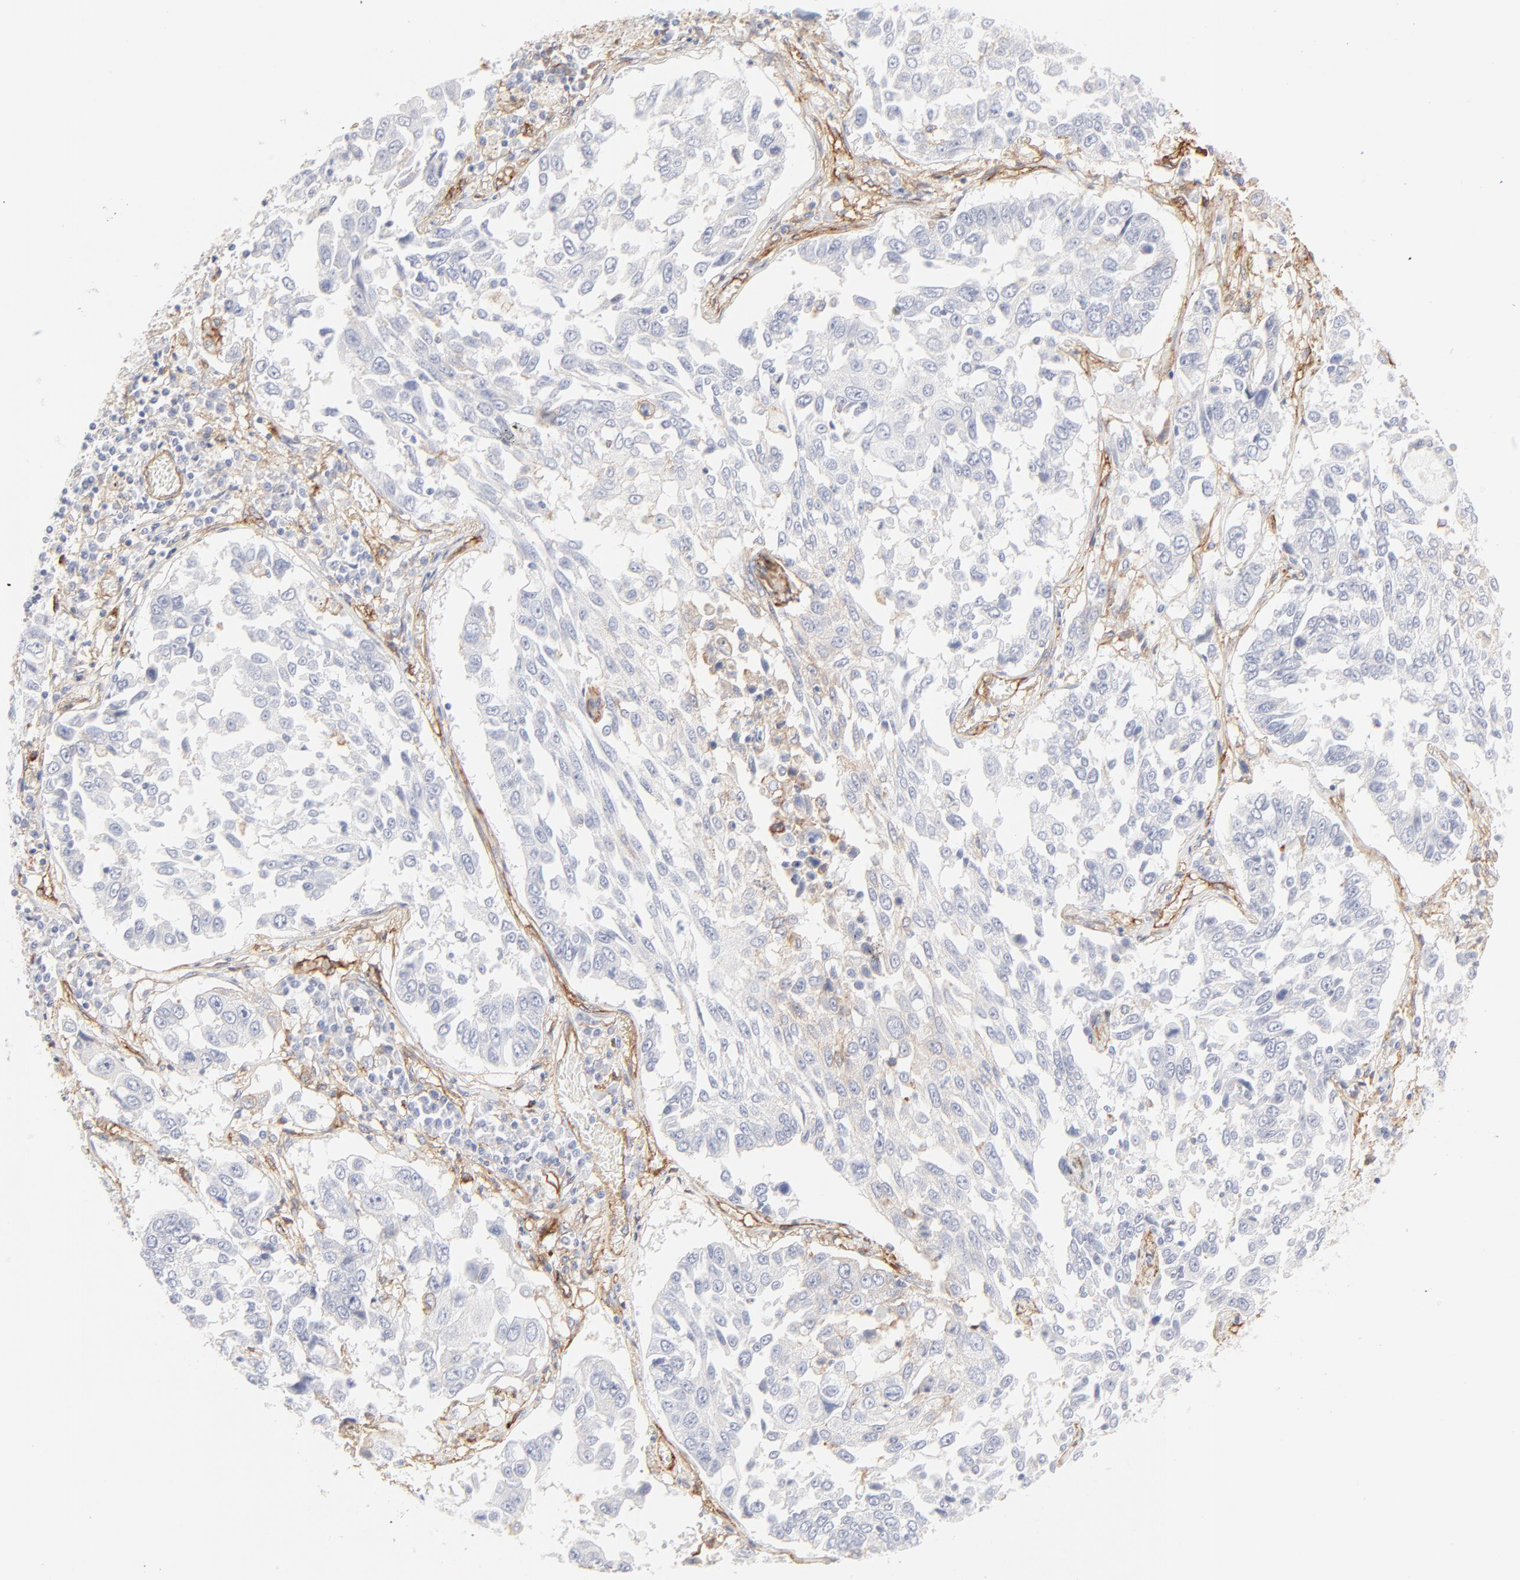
{"staining": {"intensity": "negative", "quantity": "none", "location": "none"}, "tissue": "lung cancer", "cell_type": "Tumor cells", "image_type": "cancer", "snomed": [{"axis": "morphology", "description": "Squamous cell carcinoma, NOS"}, {"axis": "topography", "description": "Lung"}], "caption": "Lung cancer stained for a protein using immunohistochemistry exhibits no staining tumor cells.", "gene": "ITGA5", "patient": {"sex": "male", "age": 71}}